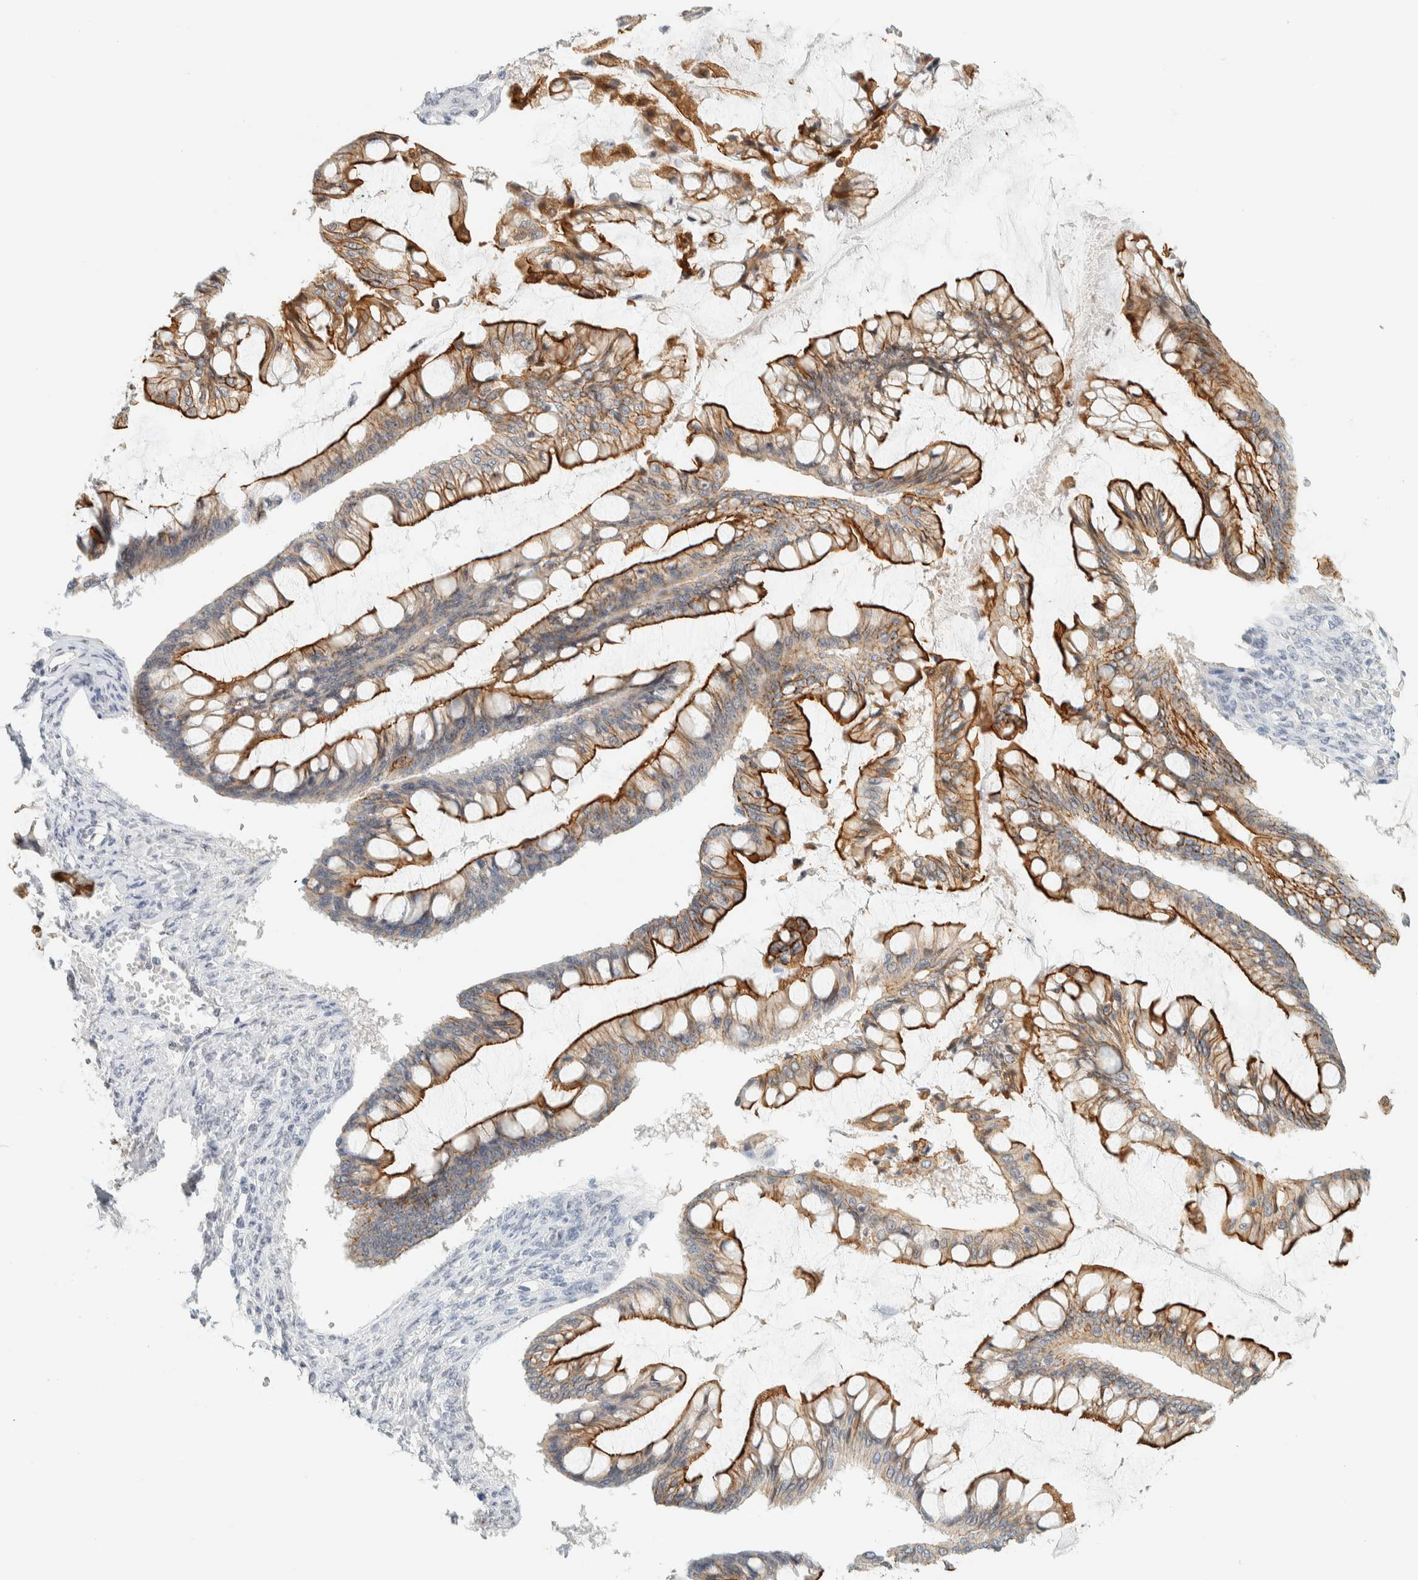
{"staining": {"intensity": "strong", "quantity": "25%-75%", "location": "cytoplasmic/membranous"}, "tissue": "ovarian cancer", "cell_type": "Tumor cells", "image_type": "cancer", "snomed": [{"axis": "morphology", "description": "Cystadenocarcinoma, mucinous, NOS"}, {"axis": "topography", "description": "Ovary"}], "caption": "Brown immunohistochemical staining in human ovarian cancer (mucinous cystadenocarcinoma) reveals strong cytoplasmic/membranous positivity in about 25%-75% of tumor cells. (DAB IHC, brown staining for protein, blue staining for nuclei).", "gene": "C1QTNF12", "patient": {"sex": "female", "age": 73}}